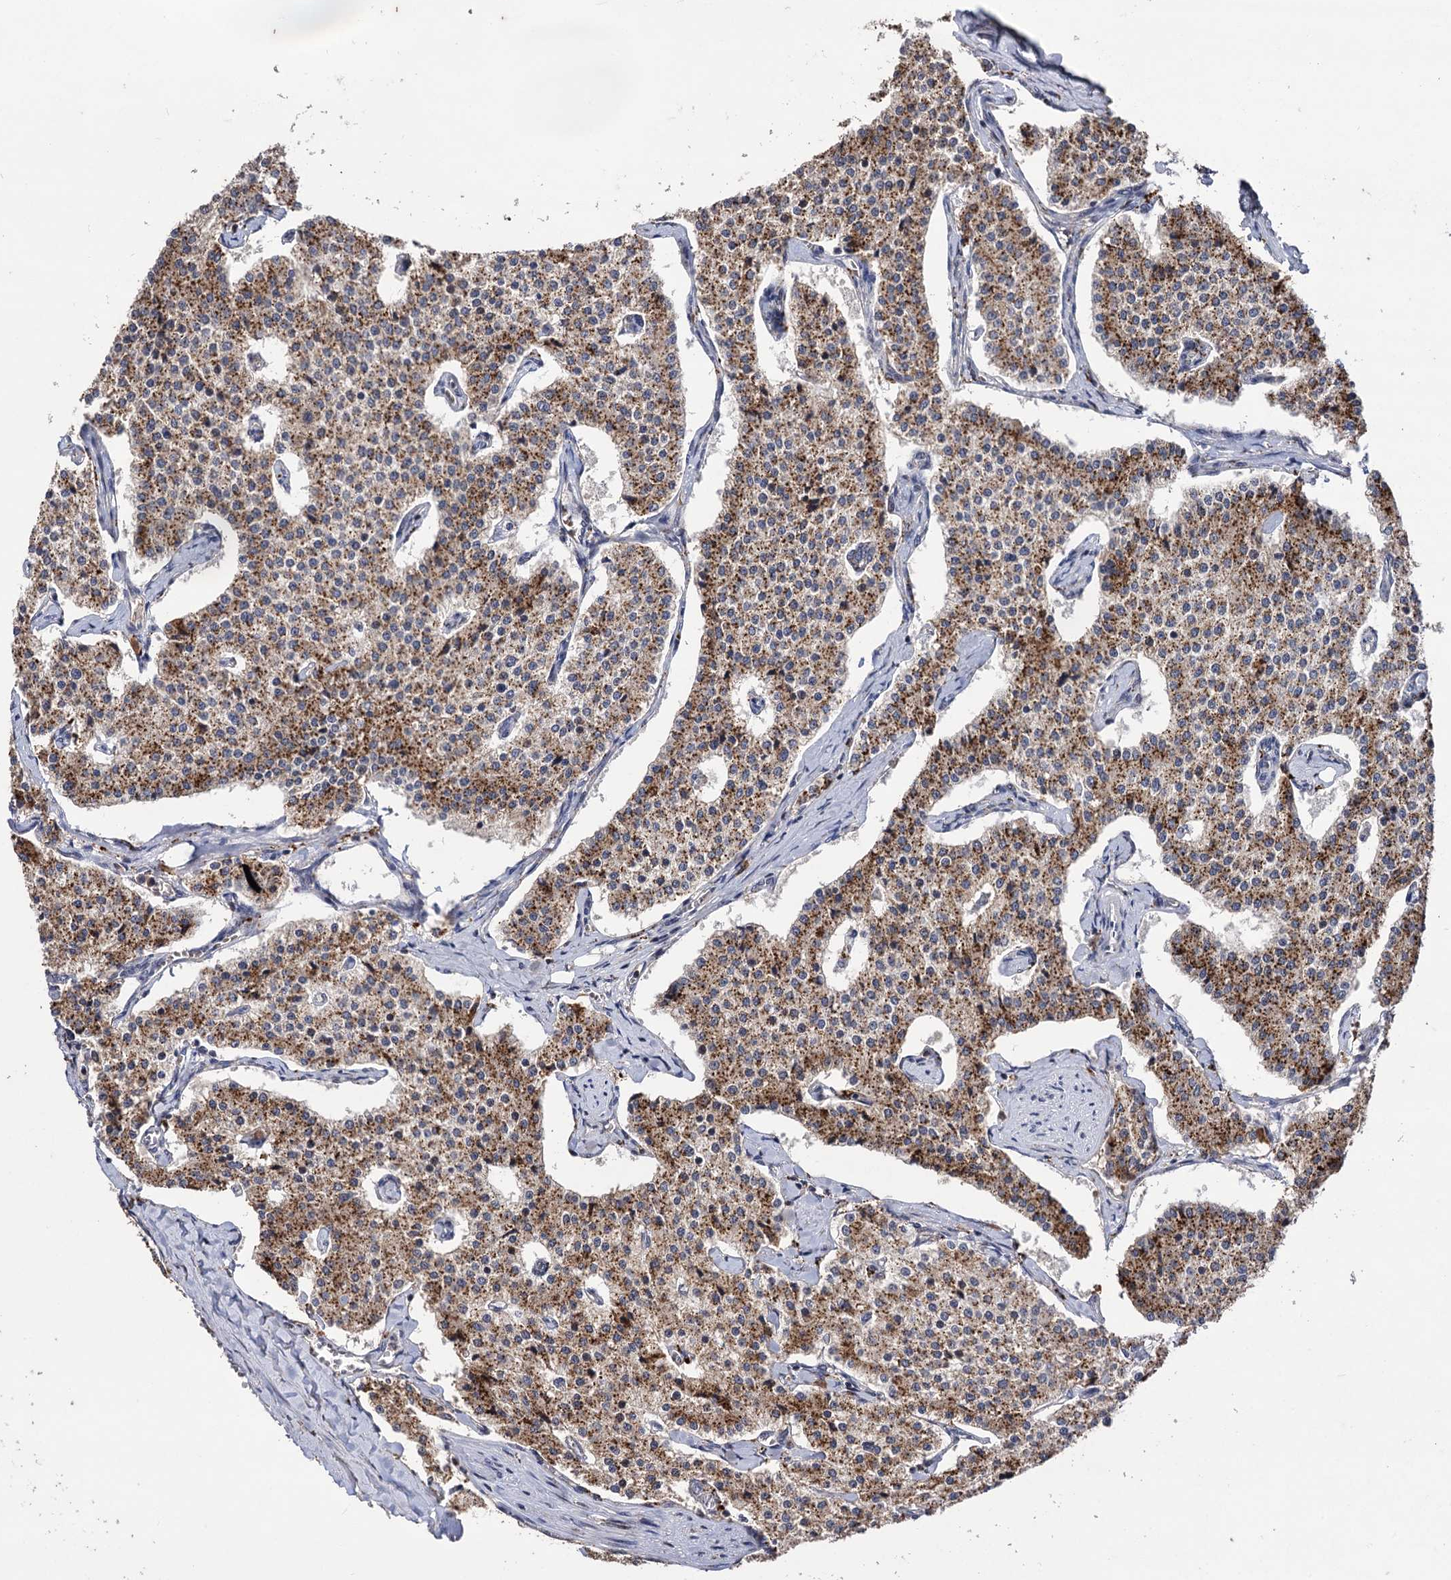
{"staining": {"intensity": "moderate", "quantity": ">75%", "location": "cytoplasmic/membranous"}, "tissue": "carcinoid", "cell_type": "Tumor cells", "image_type": "cancer", "snomed": [{"axis": "morphology", "description": "Carcinoid, malignant, NOS"}, {"axis": "topography", "description": "Colon"}], "caption": "A brown stain highlights moderate cytoplasmic/membranous positivity of a protein in human carcinoid (malignant) tumor cells. The staining was performed using DAB (3,3'-diaminobenzidine) to visualize the protein expression in brown, while the nuclei were stained in blue with hematoxylin (Magnification: 20x).", "gene": "MICAL2", "patient": {"sex": "female", "age": 52}}